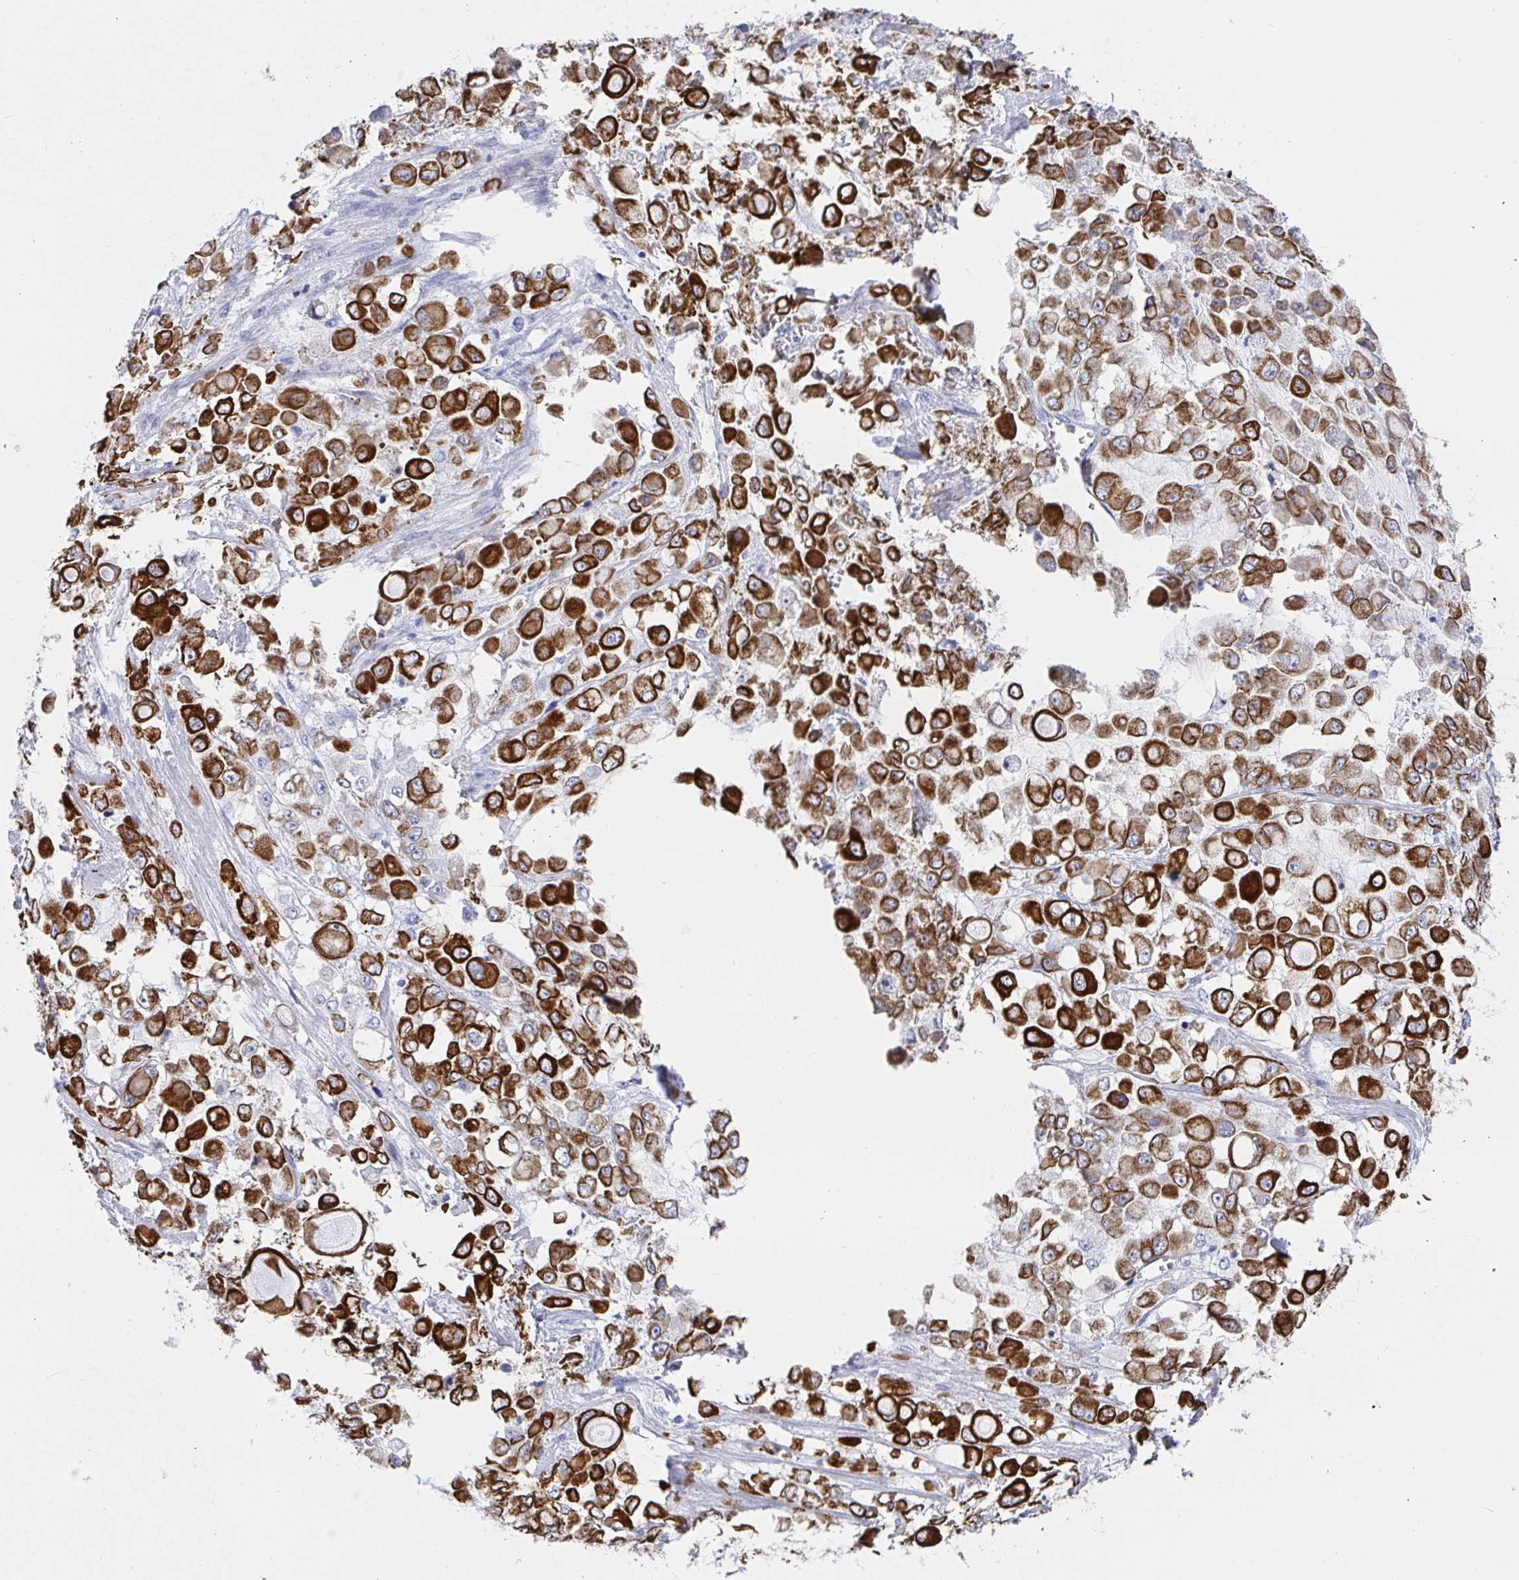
{"staining": {"intensity": "strong", "quantity": ">75%", "location": "cytoplasmic/membranous"}, "tissue": "stomach cancer", "cell_type": "Tumor cells", "image_type": "cancer", "snomed": [{"axis": "morphology", "description": "Adenocarcinoma, NOS"}, {"axis": "topography", "description": "Stomach"}], "caption": "DAB (3,3'-diaminobenzidine) immunohistochemical staining of adenocarcinoma (stomach) reveals strong cytoplasmic/membranous protein positivity in approximately >75% of tumor cells.", "gene": "CLDN8", "patient": {"sex": "female", "age": 76}}